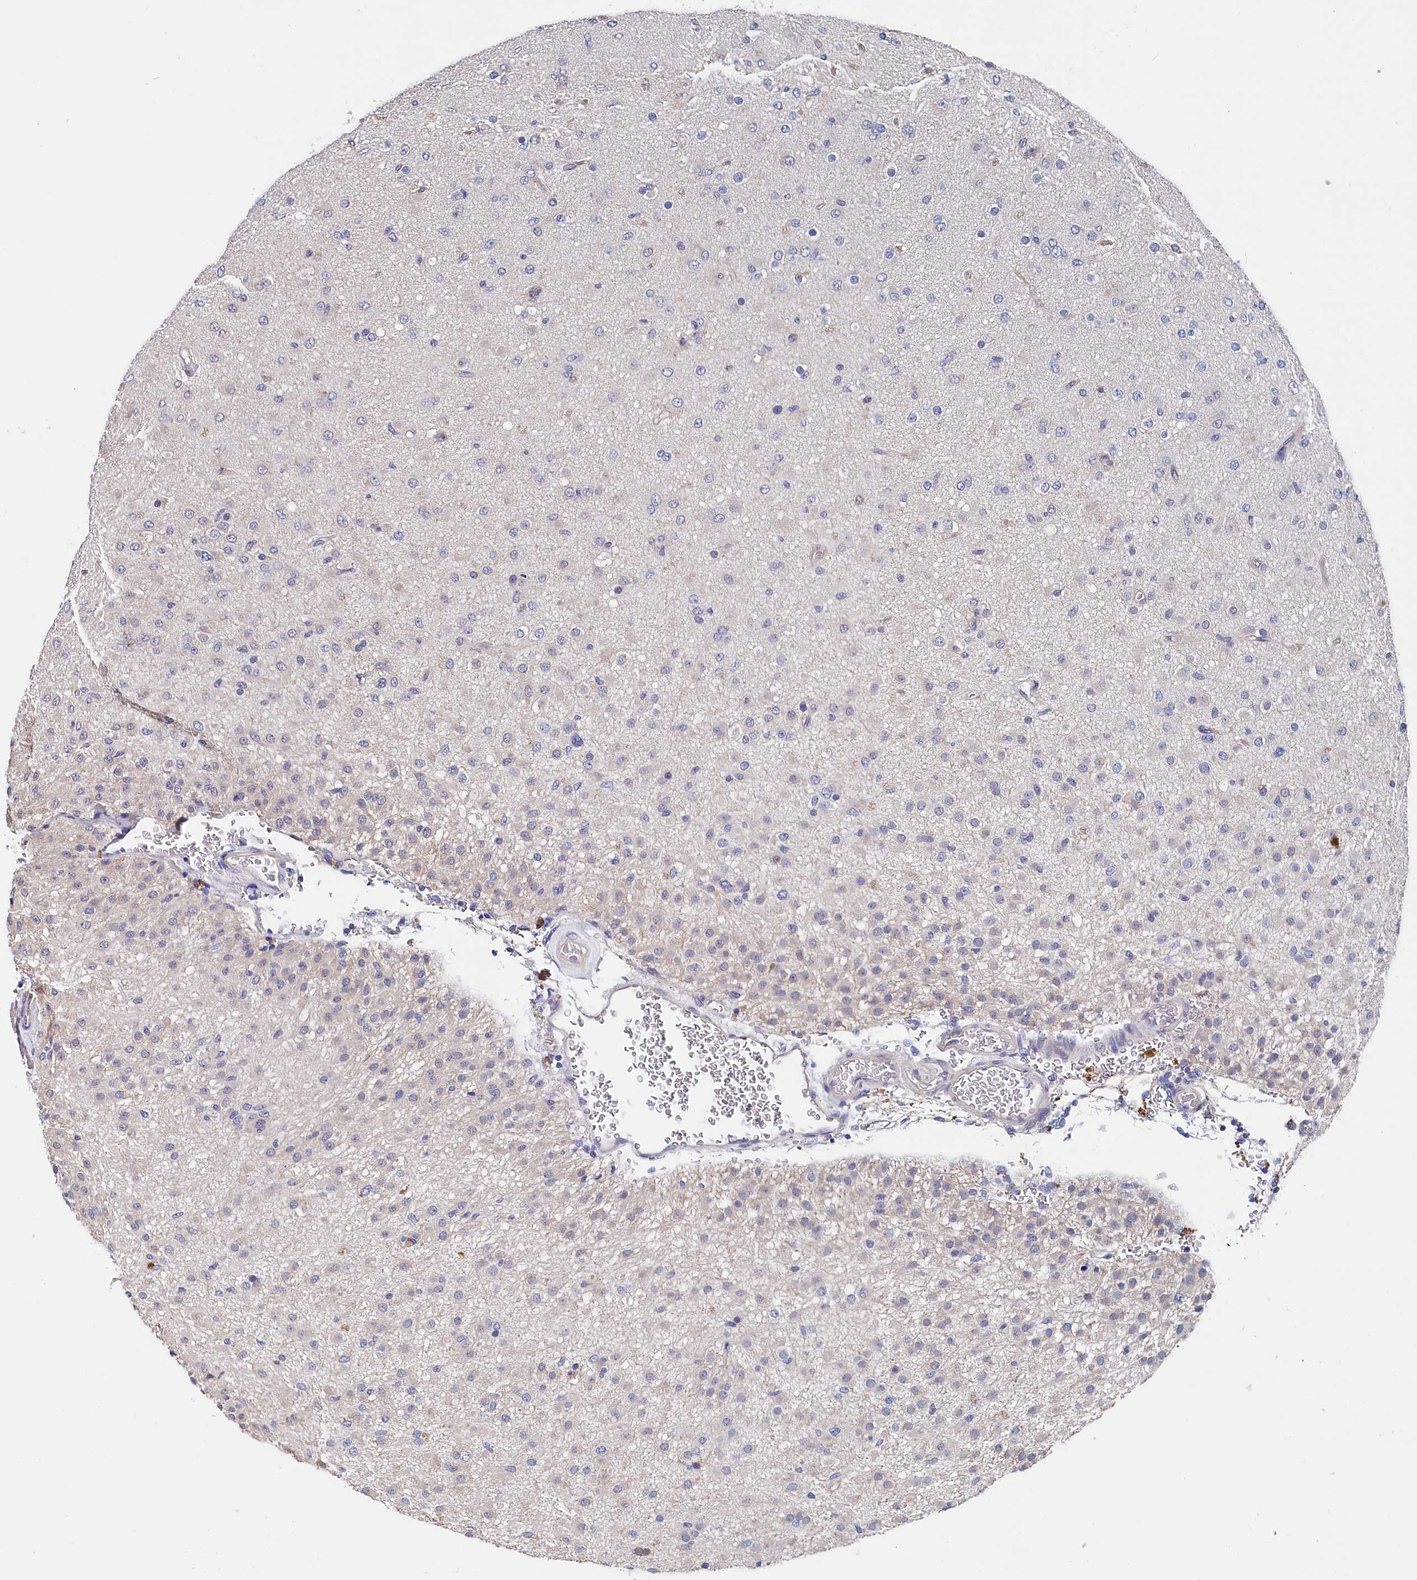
{"staining": {"intensity": "negative", "quantity": "none", "location": "none"}, "tissue": "glioma", "cell_type": "Tumor cells", "image_type": "cancer", "snomed": [{"axis": "morphology", "description": "Glioma, malignant, Low grade"}, {"axis": "topography", "description": "Brain"}], "caption": "DAB immunohistochemical staining of human glioma exhibits no significant positivity in tumor cells.", "gene": "BHMT", "patient": {"sex": "male", "age": 65}}